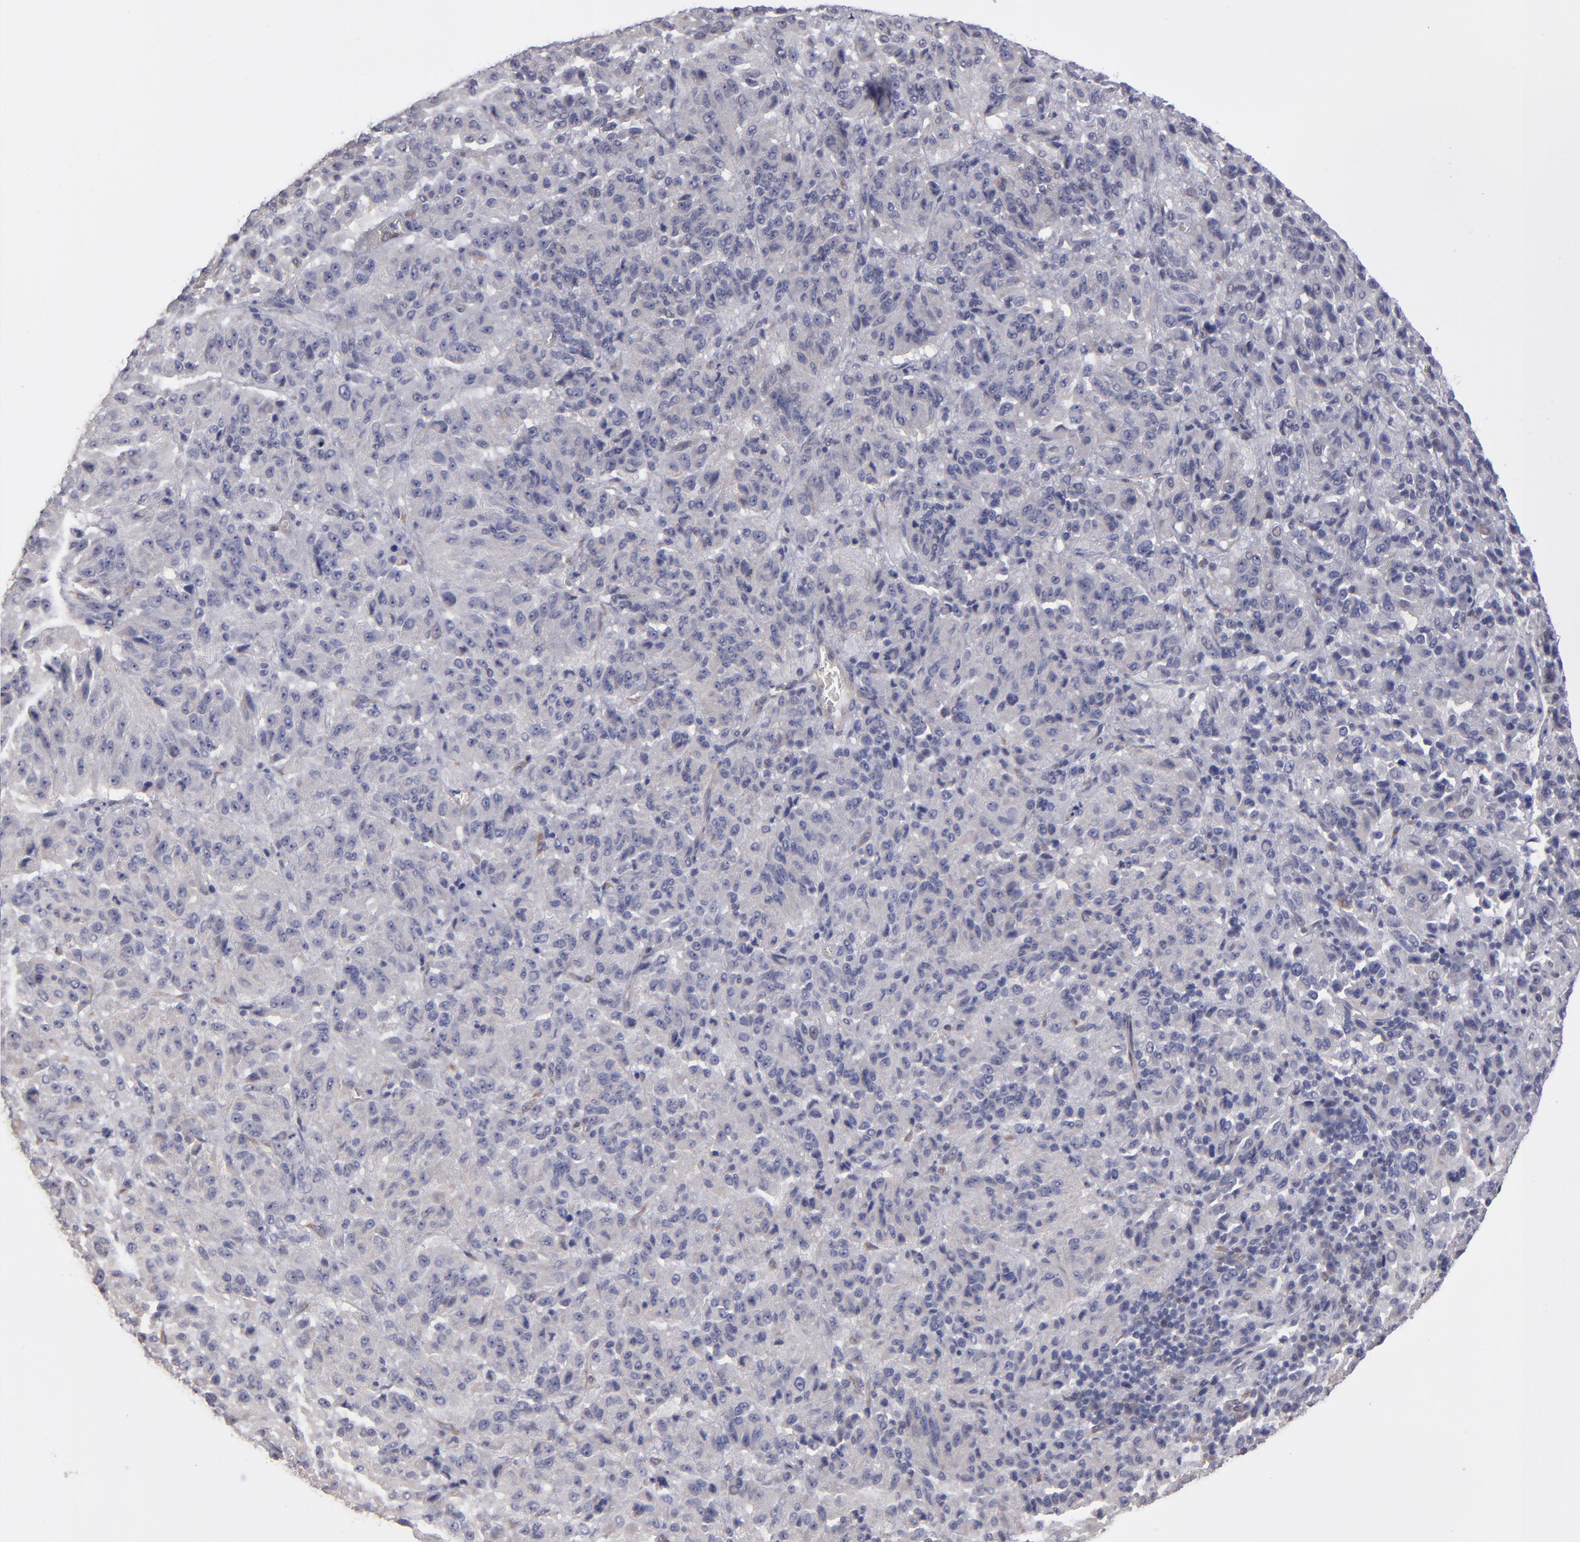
{"staining": {"intensity": "weak", "quantity": ">75%", "location": "cytoplasmic/membranous"}, "tissue": "melanoma", "cell_type": "Tumor cells", "image_type": "cancer", "snomed": [{"axis": "morphology", "description": "Malignant melanoma, Metastatic site"}, {"axis": "topography", "description": "Lung"}], "caption": "This photomicrograph demonstrates immunohistochemistry (IHC) staining of malignant melanoma (metastatic site), with low weak cytoplasmic/membranous staining in about >75% of tumor cells.", "gene": "NDRG2", "patient": {"sex": "male", "age": 64}}